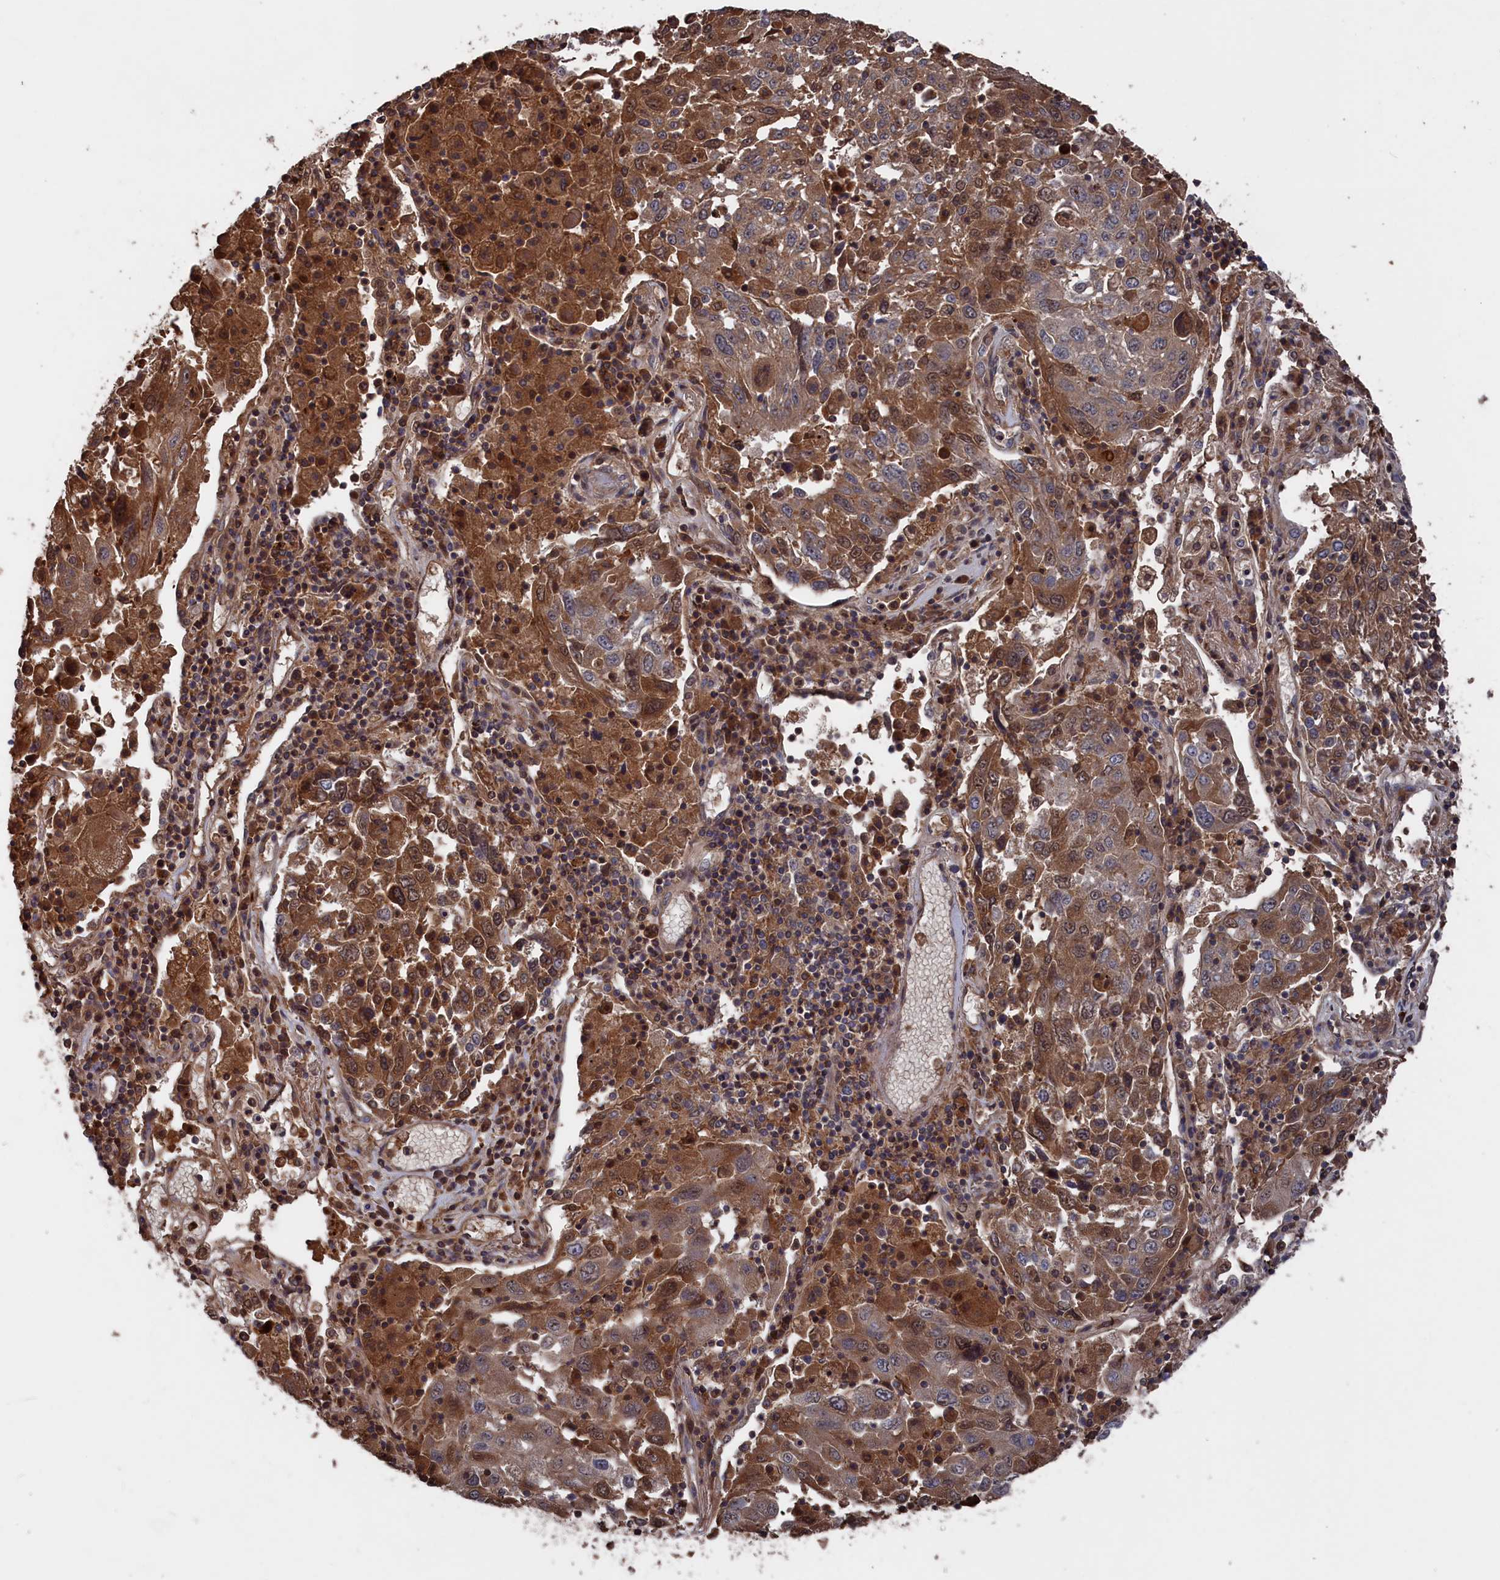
{"staining": {"intensity": "strong", "quantity": "25%-75%", "location": "cytoplasmic/membranous,nuclear"}, "tissue": "lung cancer", "cell_type": "Tumor cells", "image_type": "cancer", "snomed": [{"axis": "morphology", "description": "Squamous cell carcinoma, NOS"}, {"axis": "topography", "description": "Lung"}], "caption": "This is an image of immunohistochemistry staining of lung squamous cell carcinoma, which shows strong staining in the cytoplasmic/membranous and nuclear of tumor cells.", "gene": "PLA2G15", "patient": {"sex": "male", "age": 65}}